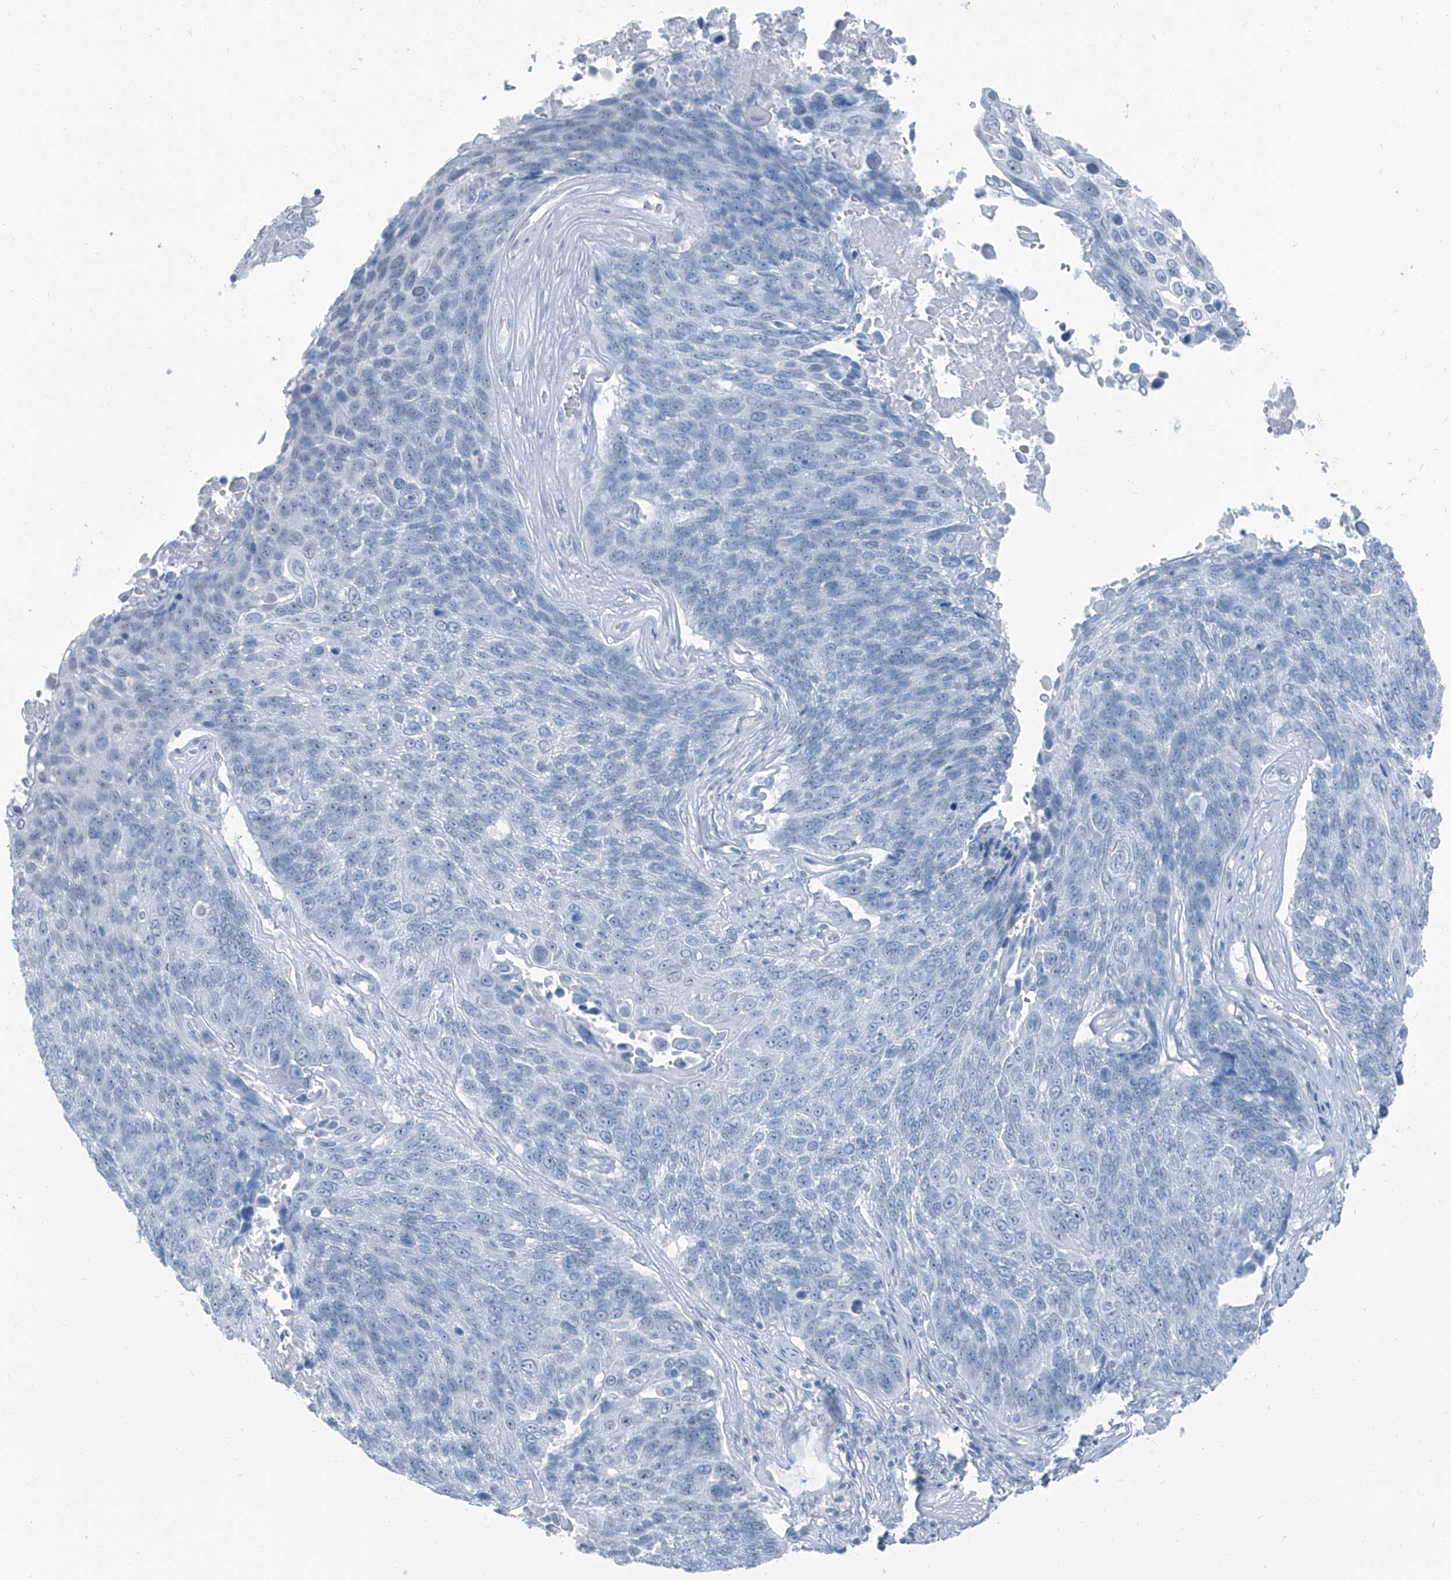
{"staining": {"intensity": "negative", "quantity": "none", "location": "none"}, "tissue": "lung cancer", "cell_type": "Tumor cells", "image_type": "cancer", "snomed": [{"axis": "morphology", "description": "Squamous cell carcinoma, NOS"}, {"axis": "topography", "description": "Lung"}], "caption": "Lung cancer (squamous cell carcinoma) was stained to show a protein in brown. There is no significant staining in tumor cells.", "gene": "RGN", "patient": {"sex": "male", "age": 66}}